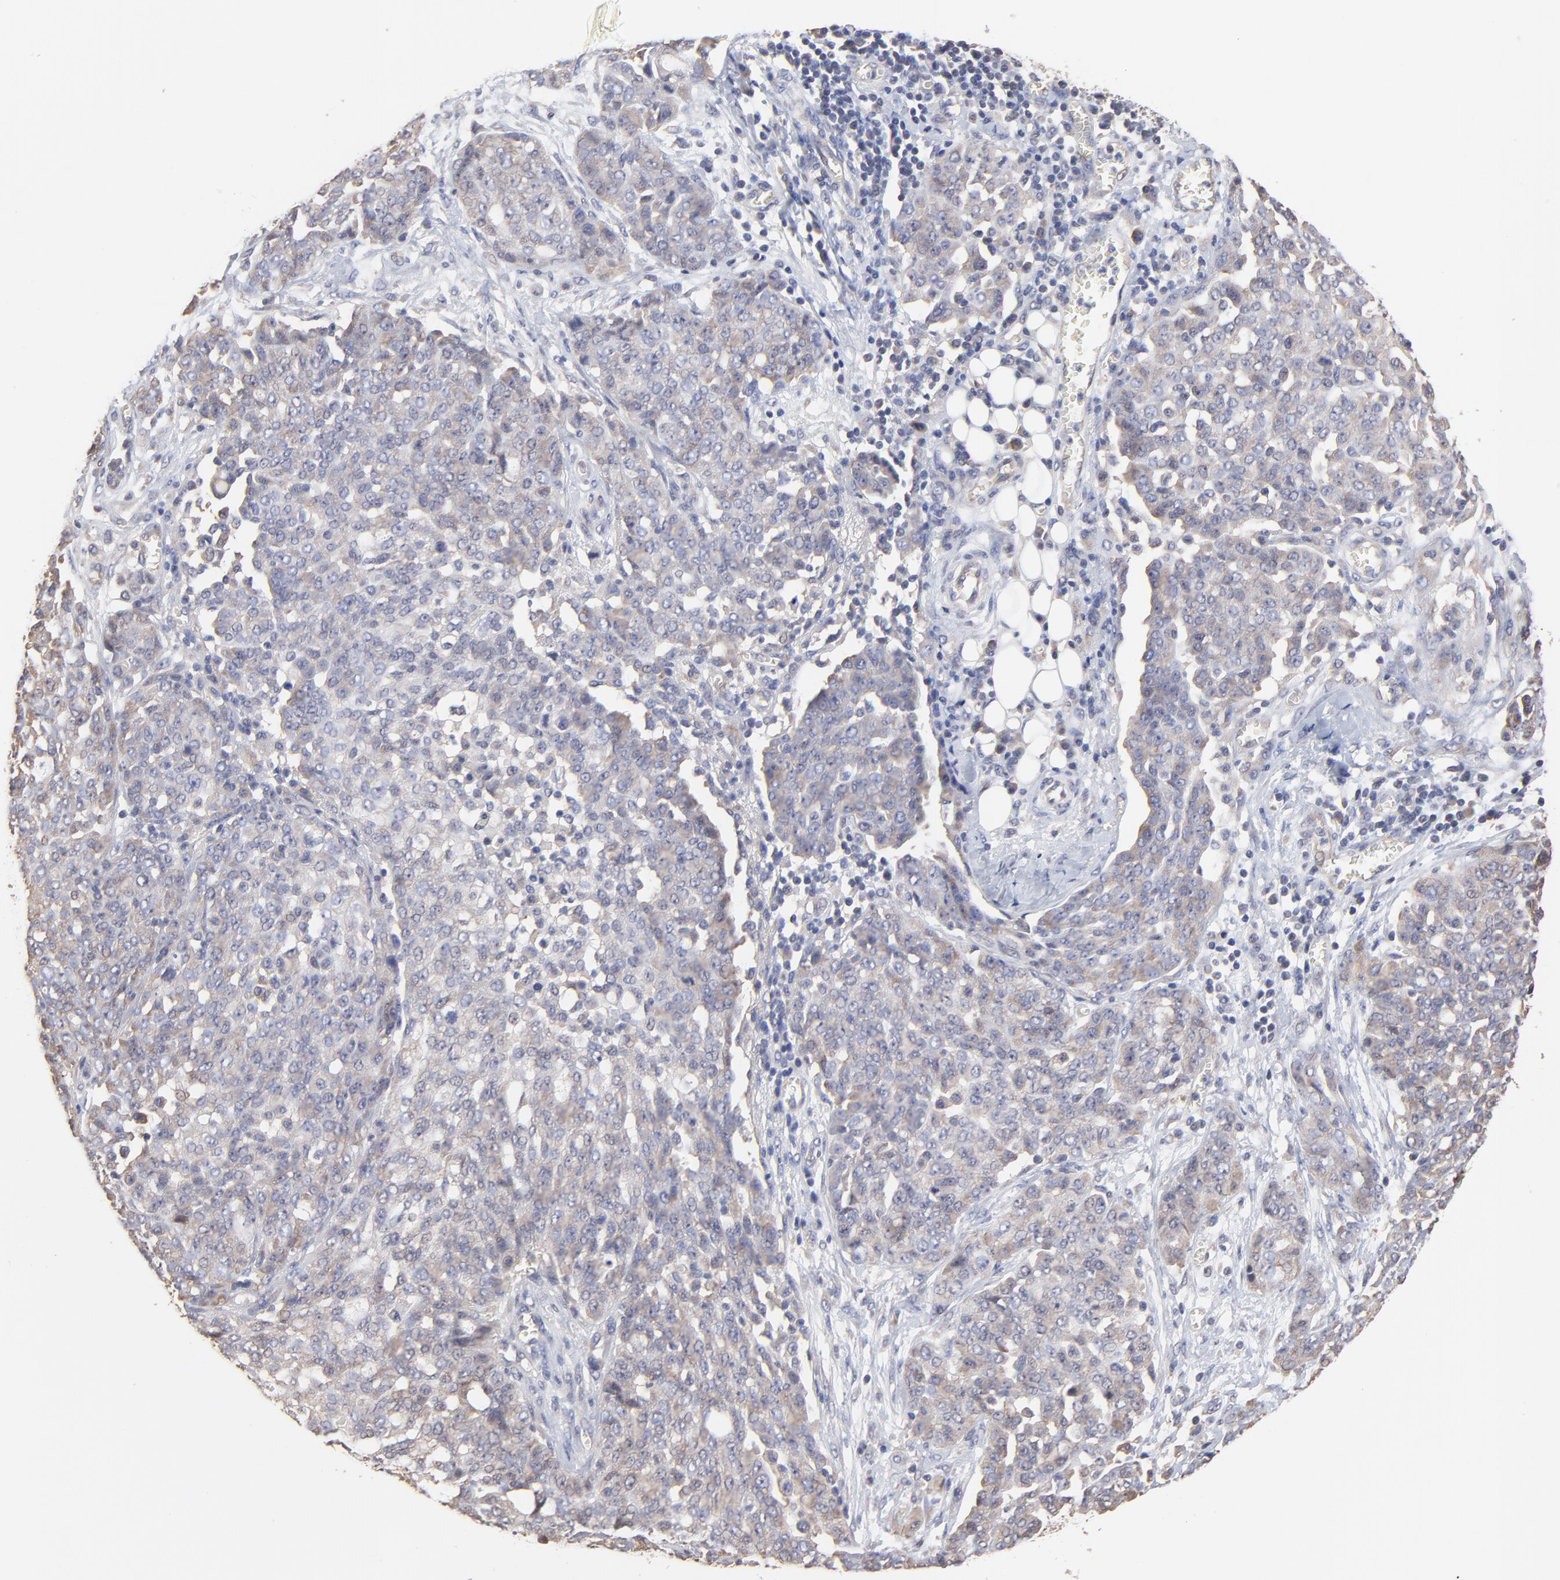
{"staining": {"intensity": "weak", "quantity": "25%-75%", "location": "cytoplasmic/membranous"}, "tissue": "ovarian cancer", "cell_type": "Tumor cells", "image_type": "cancer", "snomed": [{"axis": "morphology", "description": "Cystadenocarcinoma, serous, NOS"}, {"axis": "topography", "description": "Soft tissue"}, {"axis": "topography", "description": "Ovary"}], "caption": "Ovarian serous cystadenocarcinoma tissue displays weak cytoplasmic/membranous positivity in about 25%-75% of tumor cells, visualized by immunohistochemistry.", "gene": "CCT2", "patient": {"sex": "female", "age": 57}}